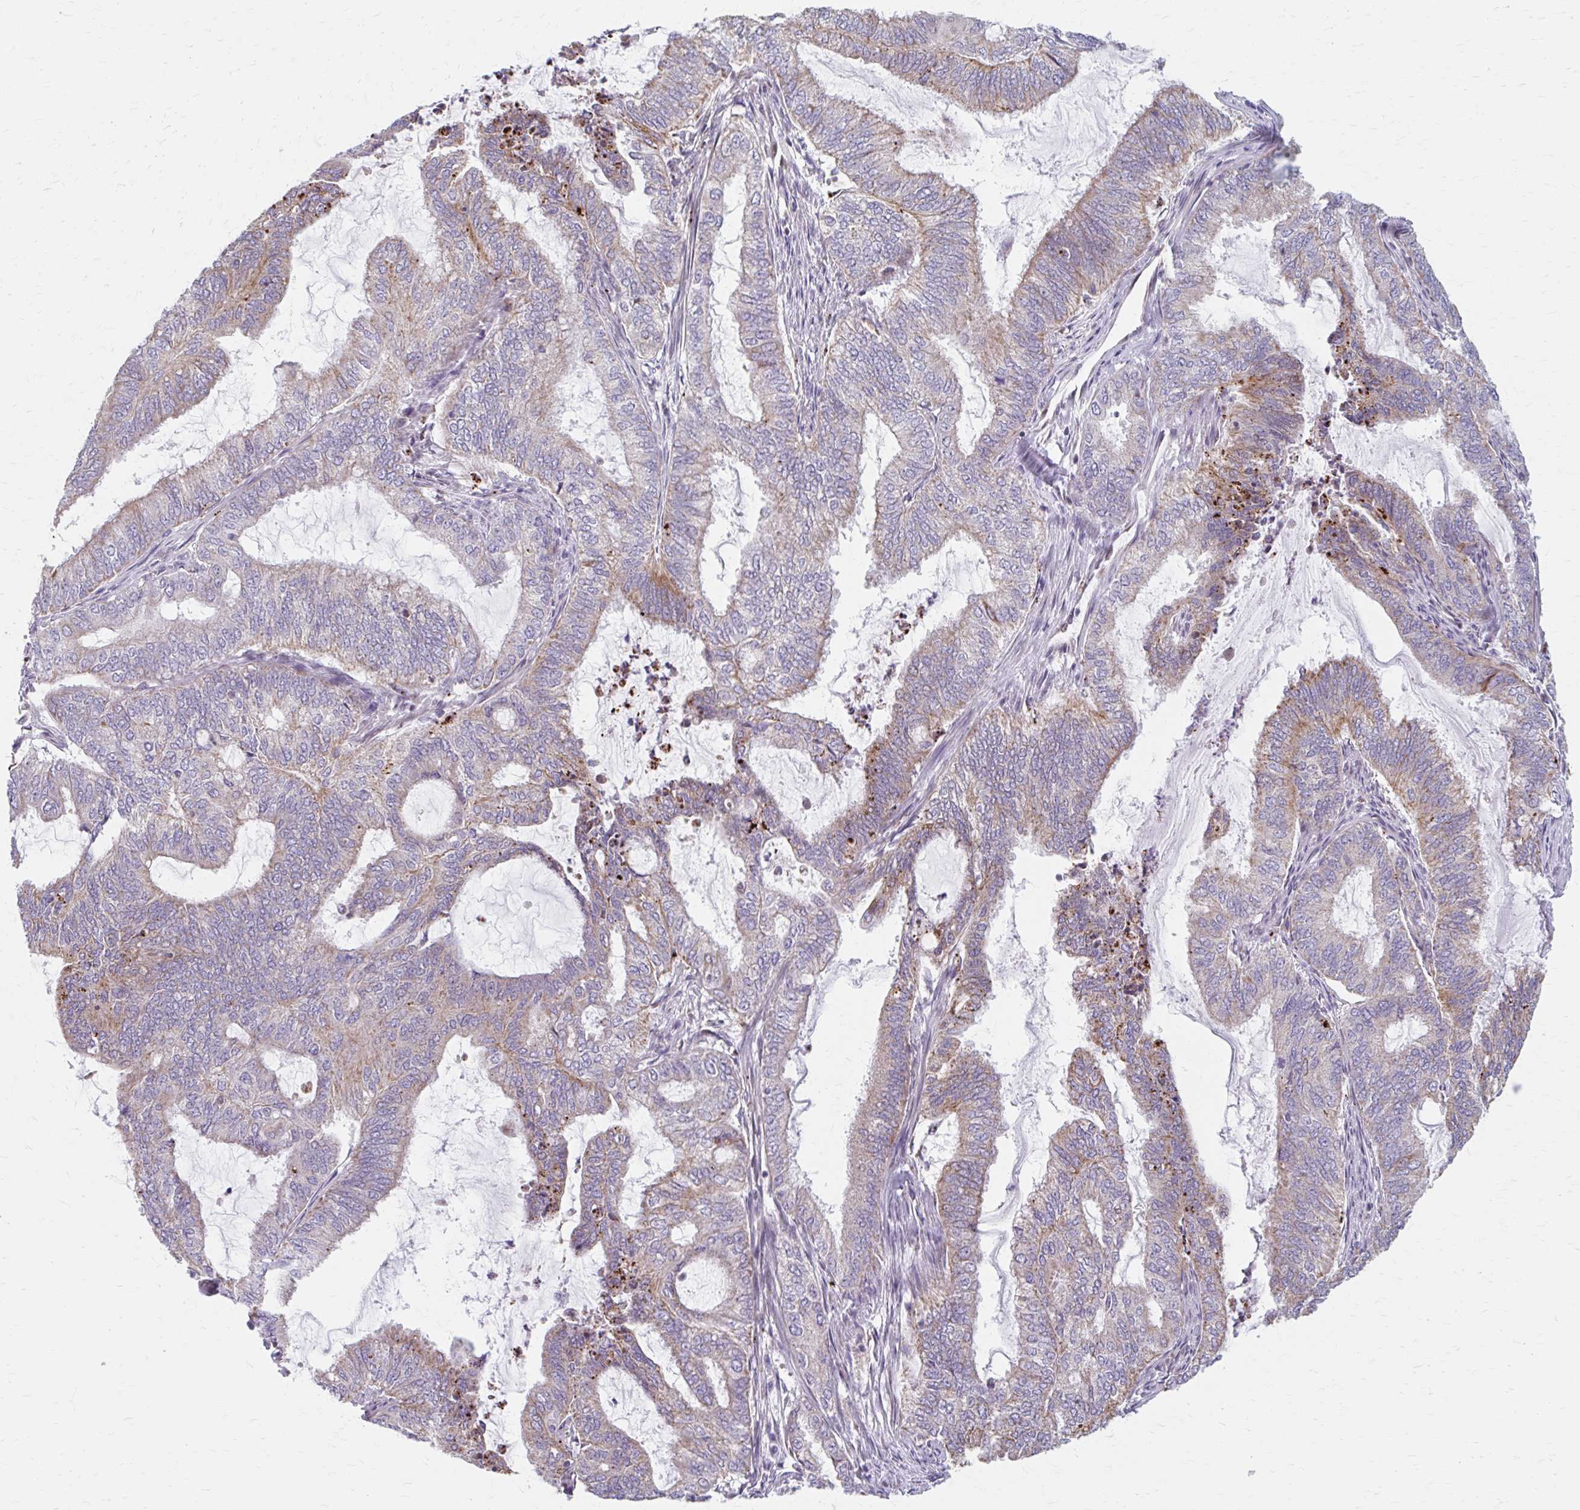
{"staining": {"intensity": "moderate", "quantity": "<25%", "location": "cytoplasmic/membranous"}, "tissue": "endometrial cancer", "cell_type": "Tumor cells", "image_type": "cancer", "snomed": [{"axis": "morphology", "description": "Adenocarcinoma, NOS"}, {"axis": "topography", "description": "Endometrium"}], "caption": "The histopathology image shows immunohistochemical staining of adenocarcinoma (endometrial). There is moderate cytoplasmic/membranous expression is seen in about <25% of tumor cells.", "gene": "BEAN1", "patient": {"sex": "female", "age": 51}}